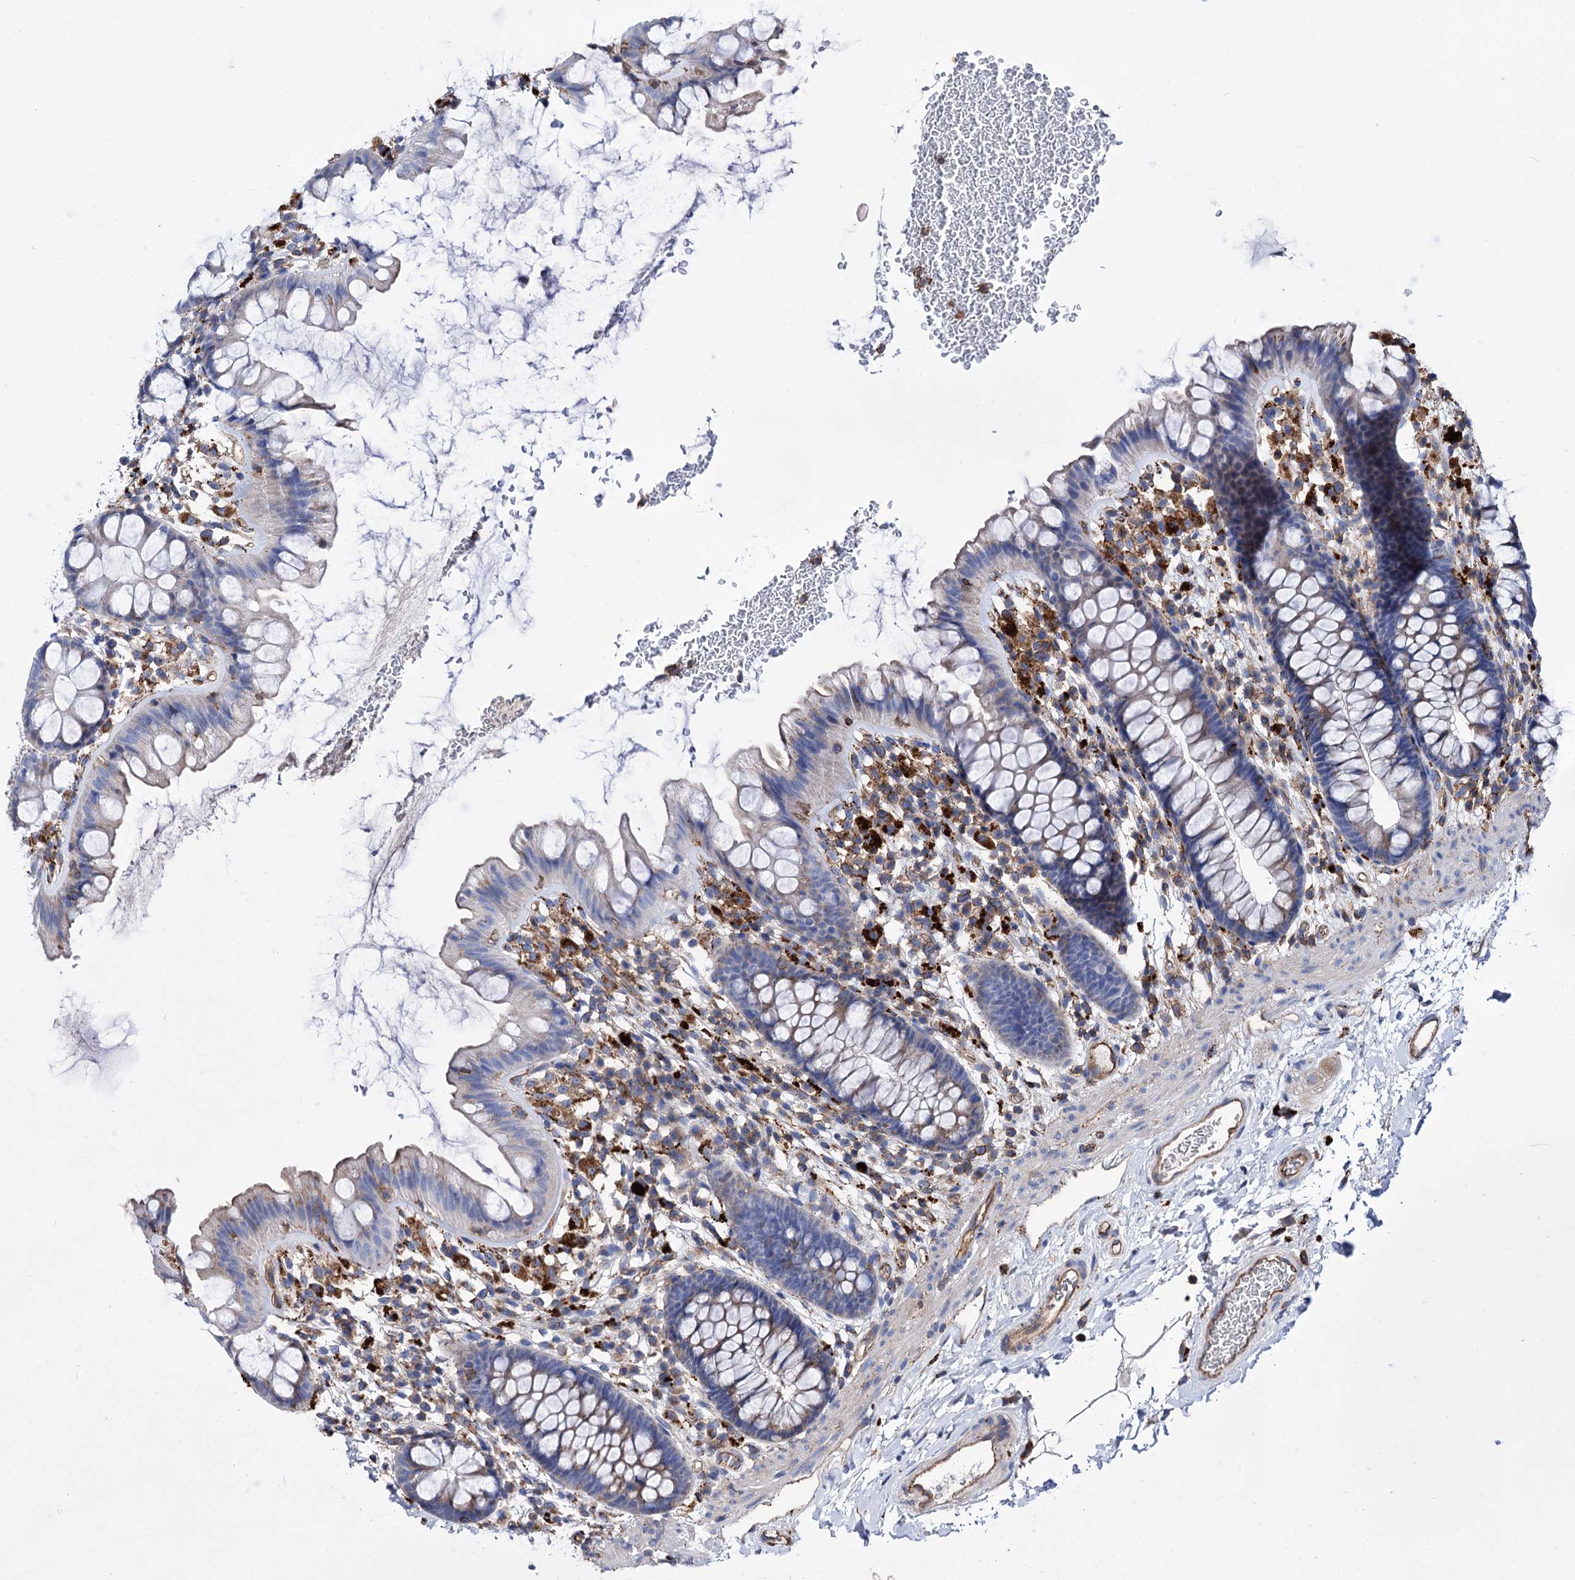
{"staining": {"intensity": "moderate", "quantity": ">75%", "location": "cytoplasmic/membranous"}, "tissue": "colon", "cell_type": "Endothelial cells", "image_type": "normal", "snomed": [{"axis": "morphology", "description": "Normal tissue, NOS"}, {"axis": "topography", "description": "Colon"}], "caption": "Immunohistochemistry (IHC) of unremarkable human colon displays medium levels of moderate cytoplasmic/membranous staining in approximately >75% of endothelial cells.", "gene": "SCPEP1", "patient": {"sex": "female", "age": 62}}